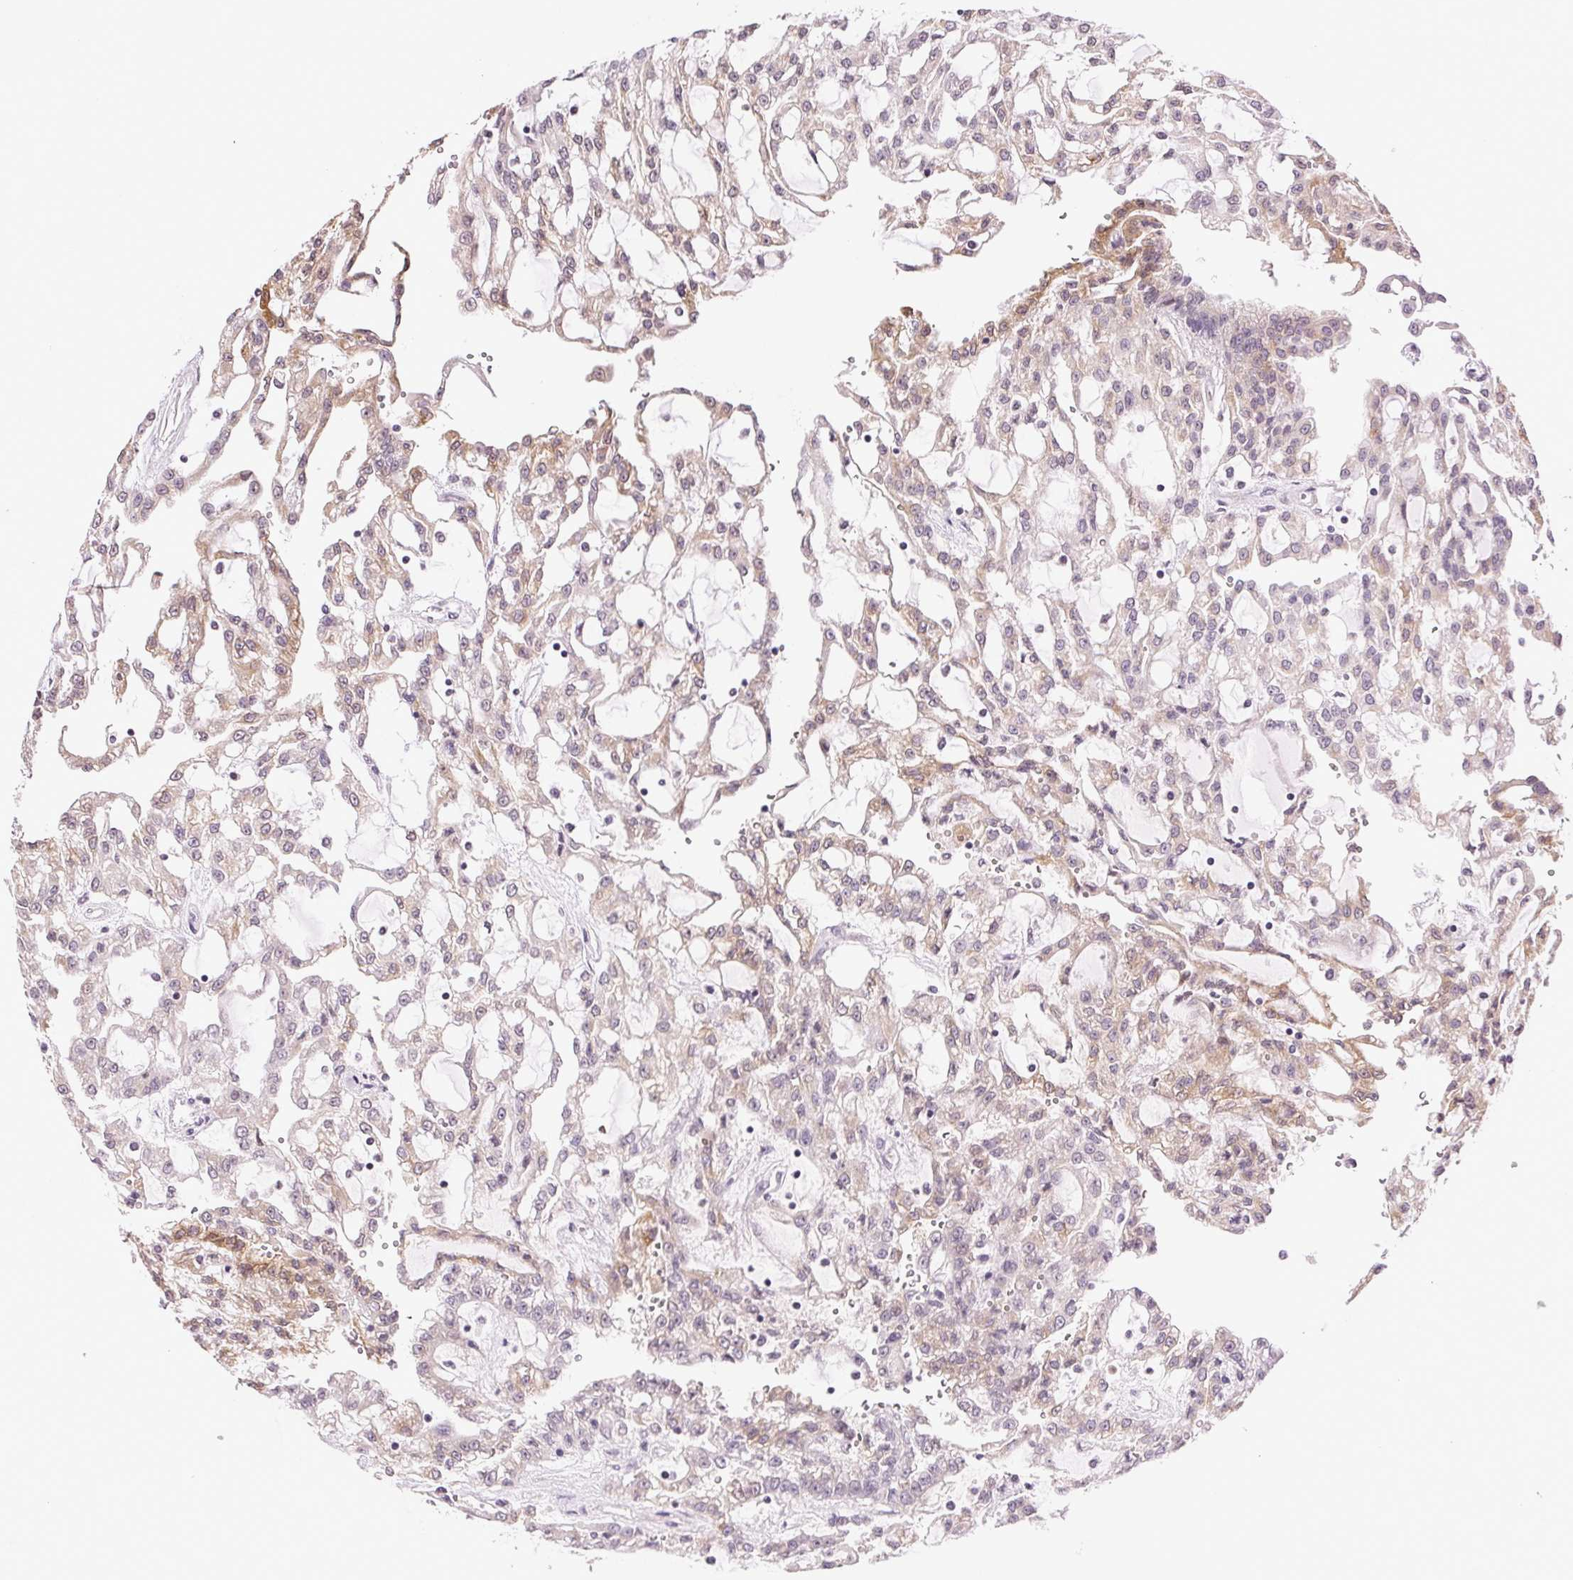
{"staining": {"intensity": "weak", "quantity": "<25%", "location": "cytoplasmic/membranous,nuclear"}, "tissue": "renal cancer", "cell_type": "Tumor cells", "image_type": "cancer", "snomed": [{"axis": "morphology", "description": "Adenocarcinoma, NOS"}, {"axis": "topography", "description": "Kidney"}], "caption": "Tumor cells are negative for protein expression in human renal cancer. Nuclei are stained in blue.", "gene": "TNNT3", "patient": {"sex": "male", "age": 63}}